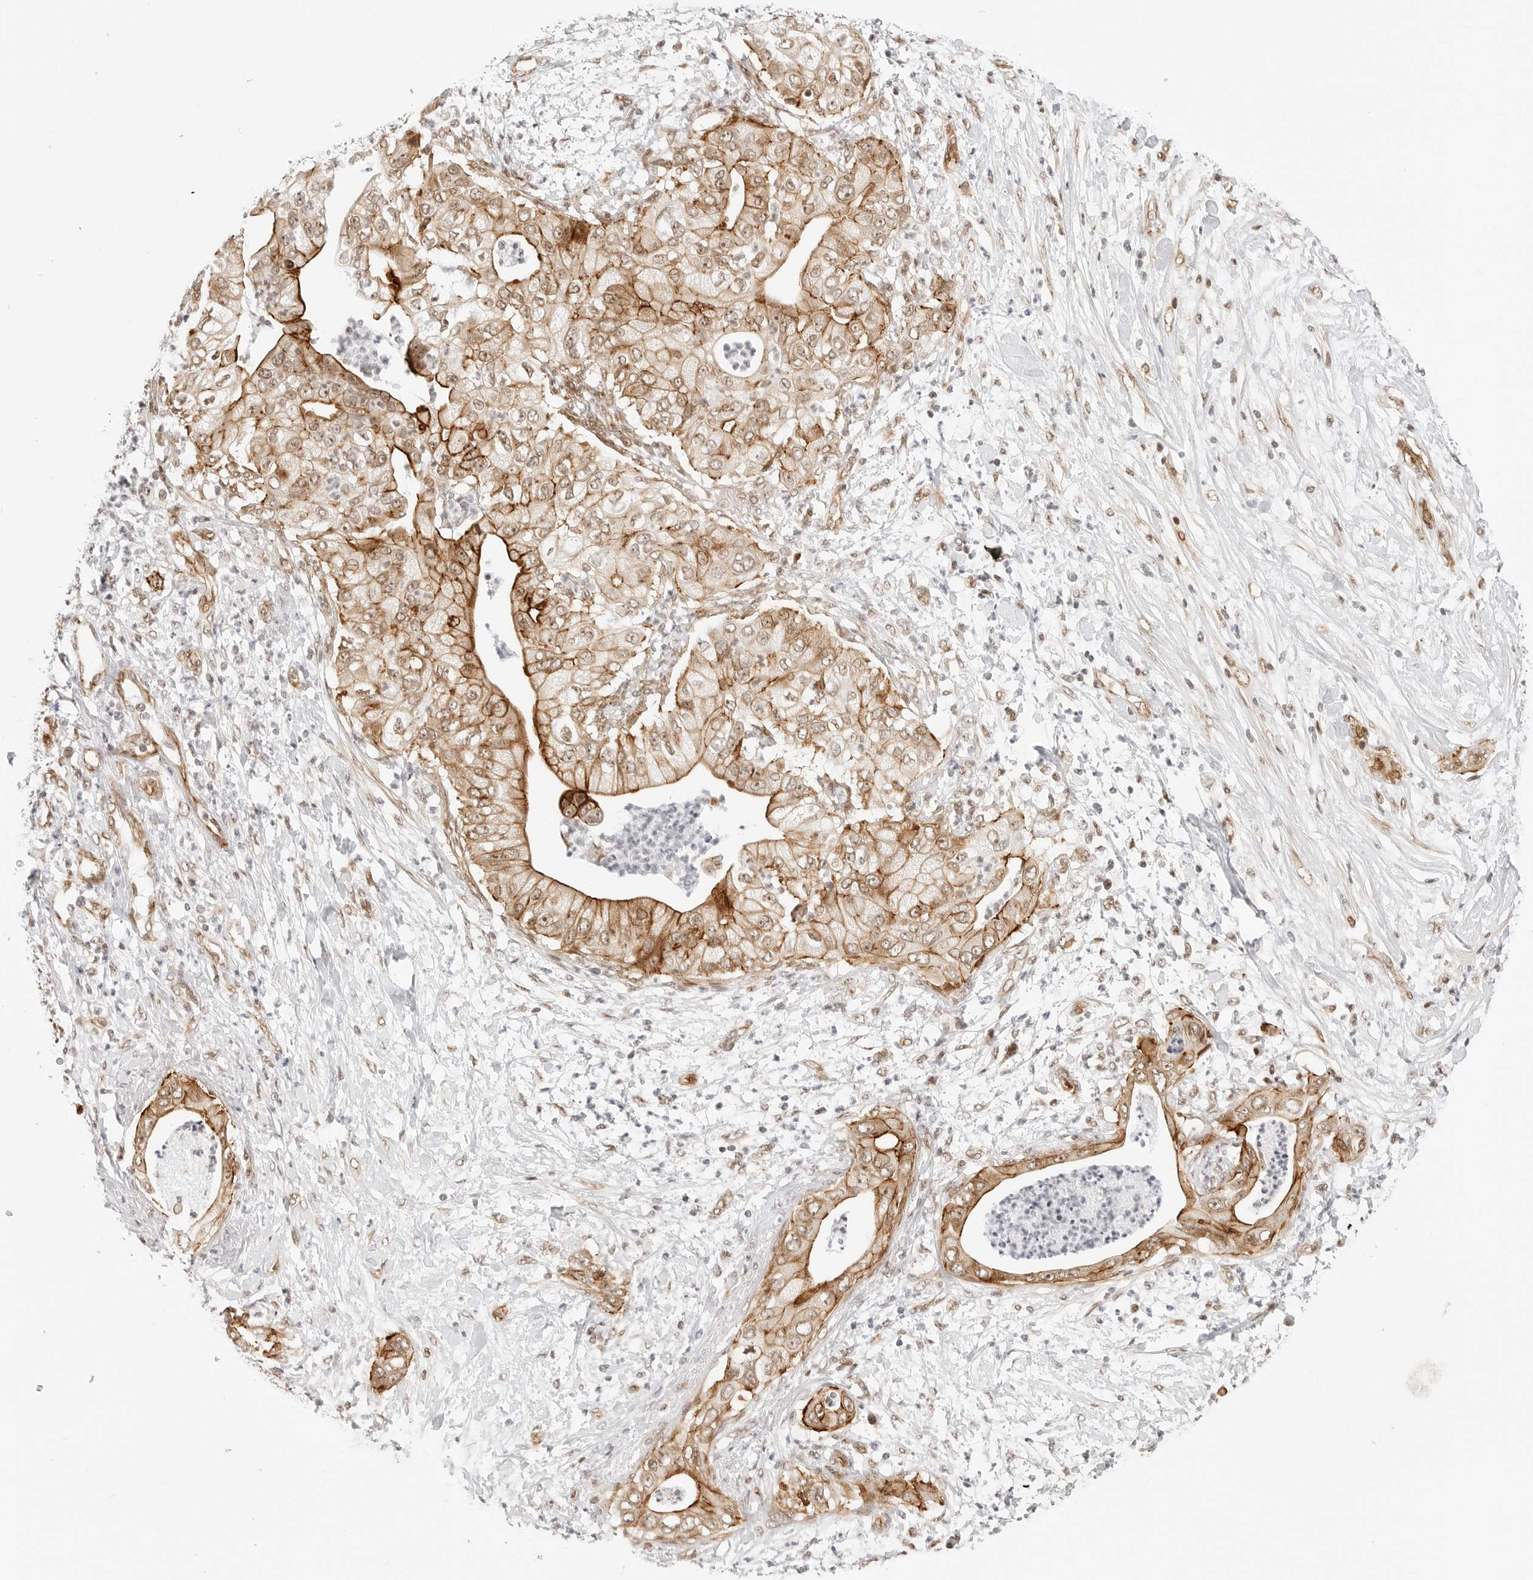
{"staining": {"intensity": "moderate", "quantity": ">75%", "location": "cytoplasmic/membranous"}, "tissue": "pancreatic cancer", "cell_type": "Tumor cells", "image_type": "cancer", "snomed": [{"axis": "morphology", "description": "Adenocarcinoma, NOS"}, {"axis": "topography", "description": "Pancreas"}], "caption": "High-power microscopy captured an immunohistochemistry (IHC) histopathology image of pancreatic cancer, revealing moderate cytoplasmic/membranous expression in about >75% of tumor cells.", "gene": "ZNF613", "patient": {"sex": "female", "age": 78}}